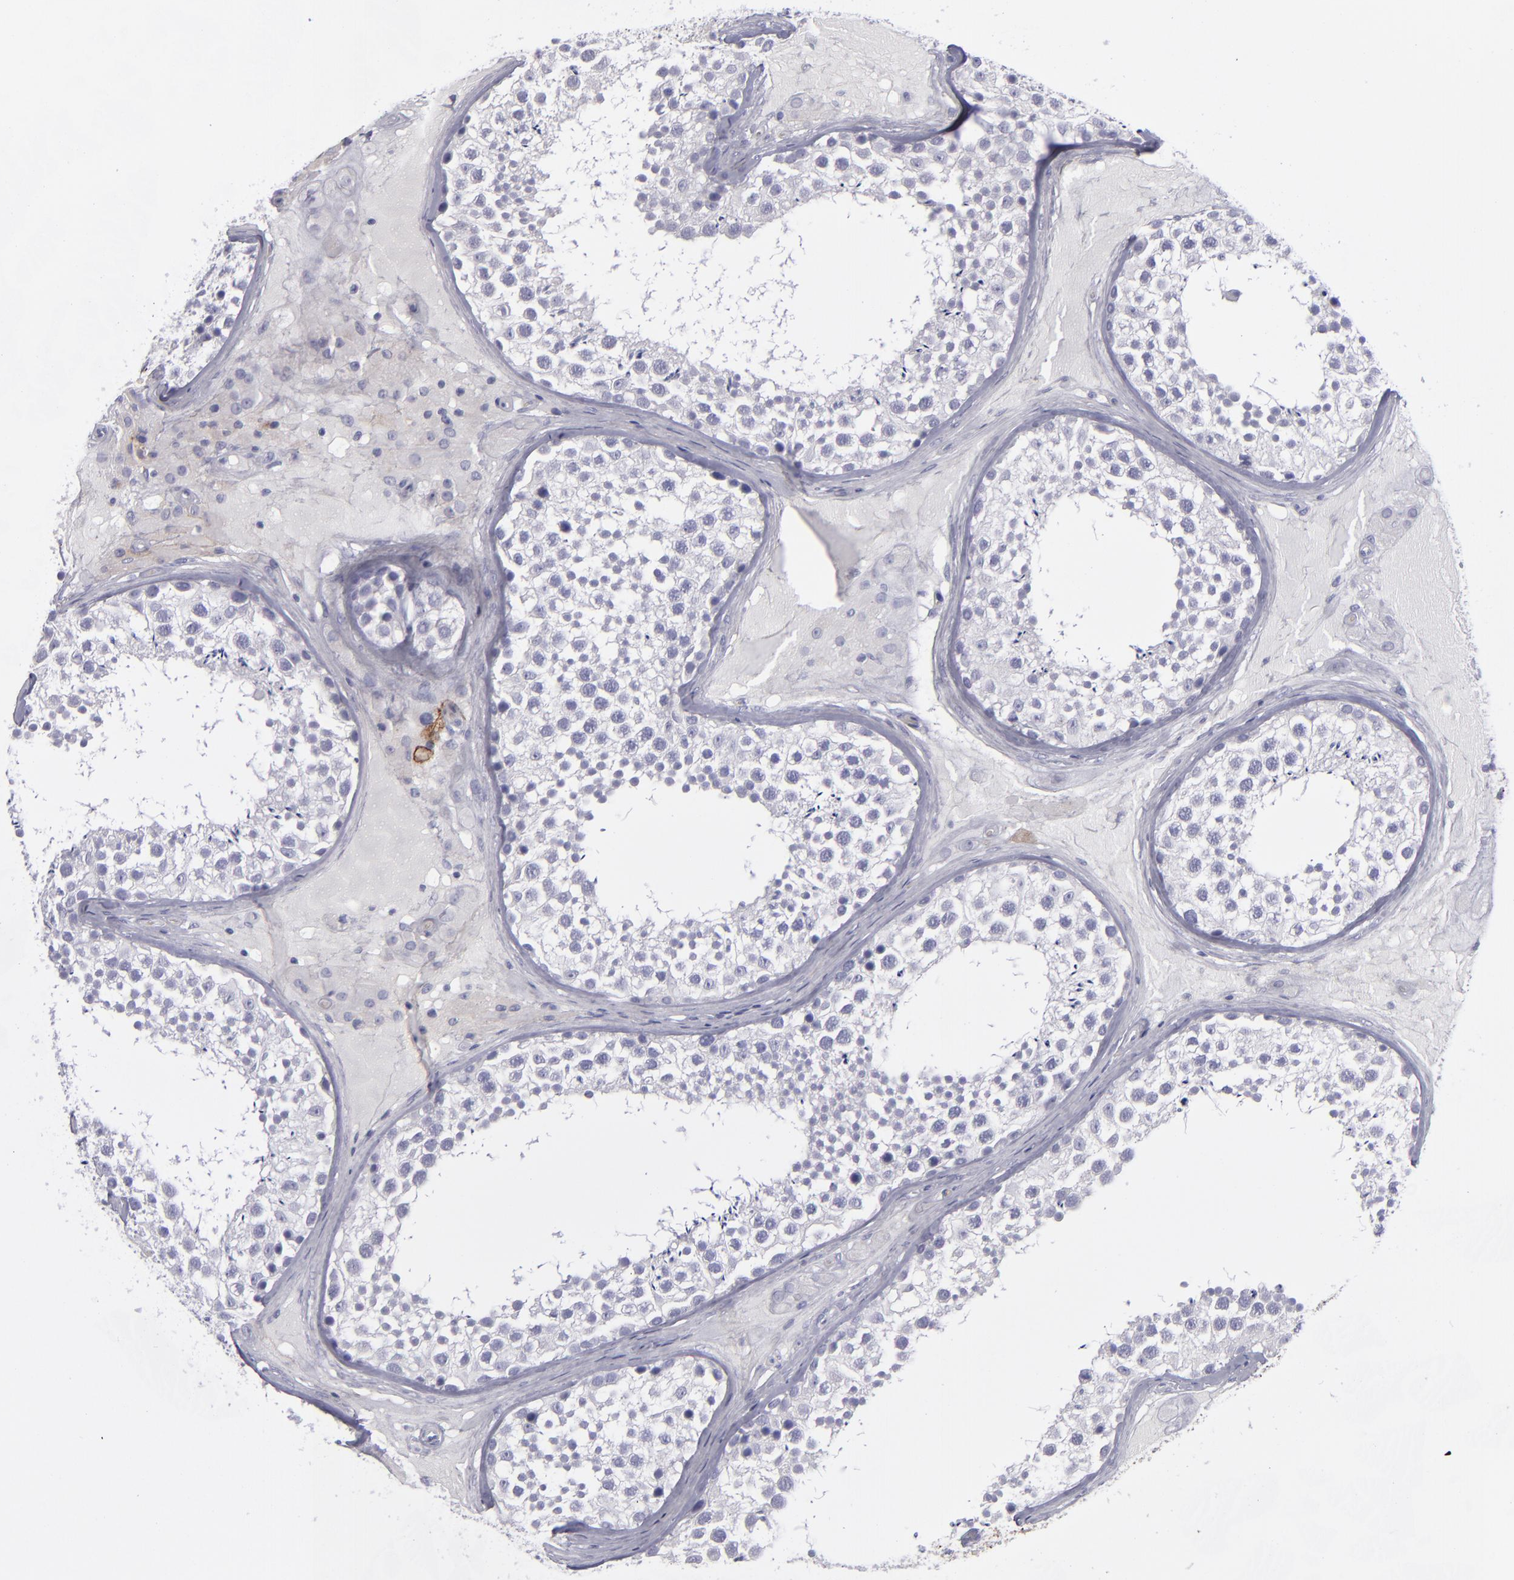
{"staining": {"intensity": "negative", "quantity": "none", "location": "none"}, "tissue": "testis", "cell_type": "Cells in seminiferous ducts", "image_type": "normal", "snomed": [{"axis": "morphology", "description": "Normal tissue, NOS"}, {"axis": "topography", "description": "Testis"}], "caption": "This is an IHC image of normal testis. There is no staining in cells in seminiferous ducts.", "gene": "ANPEP", "patient": {"sex": "male", "age": 46}}